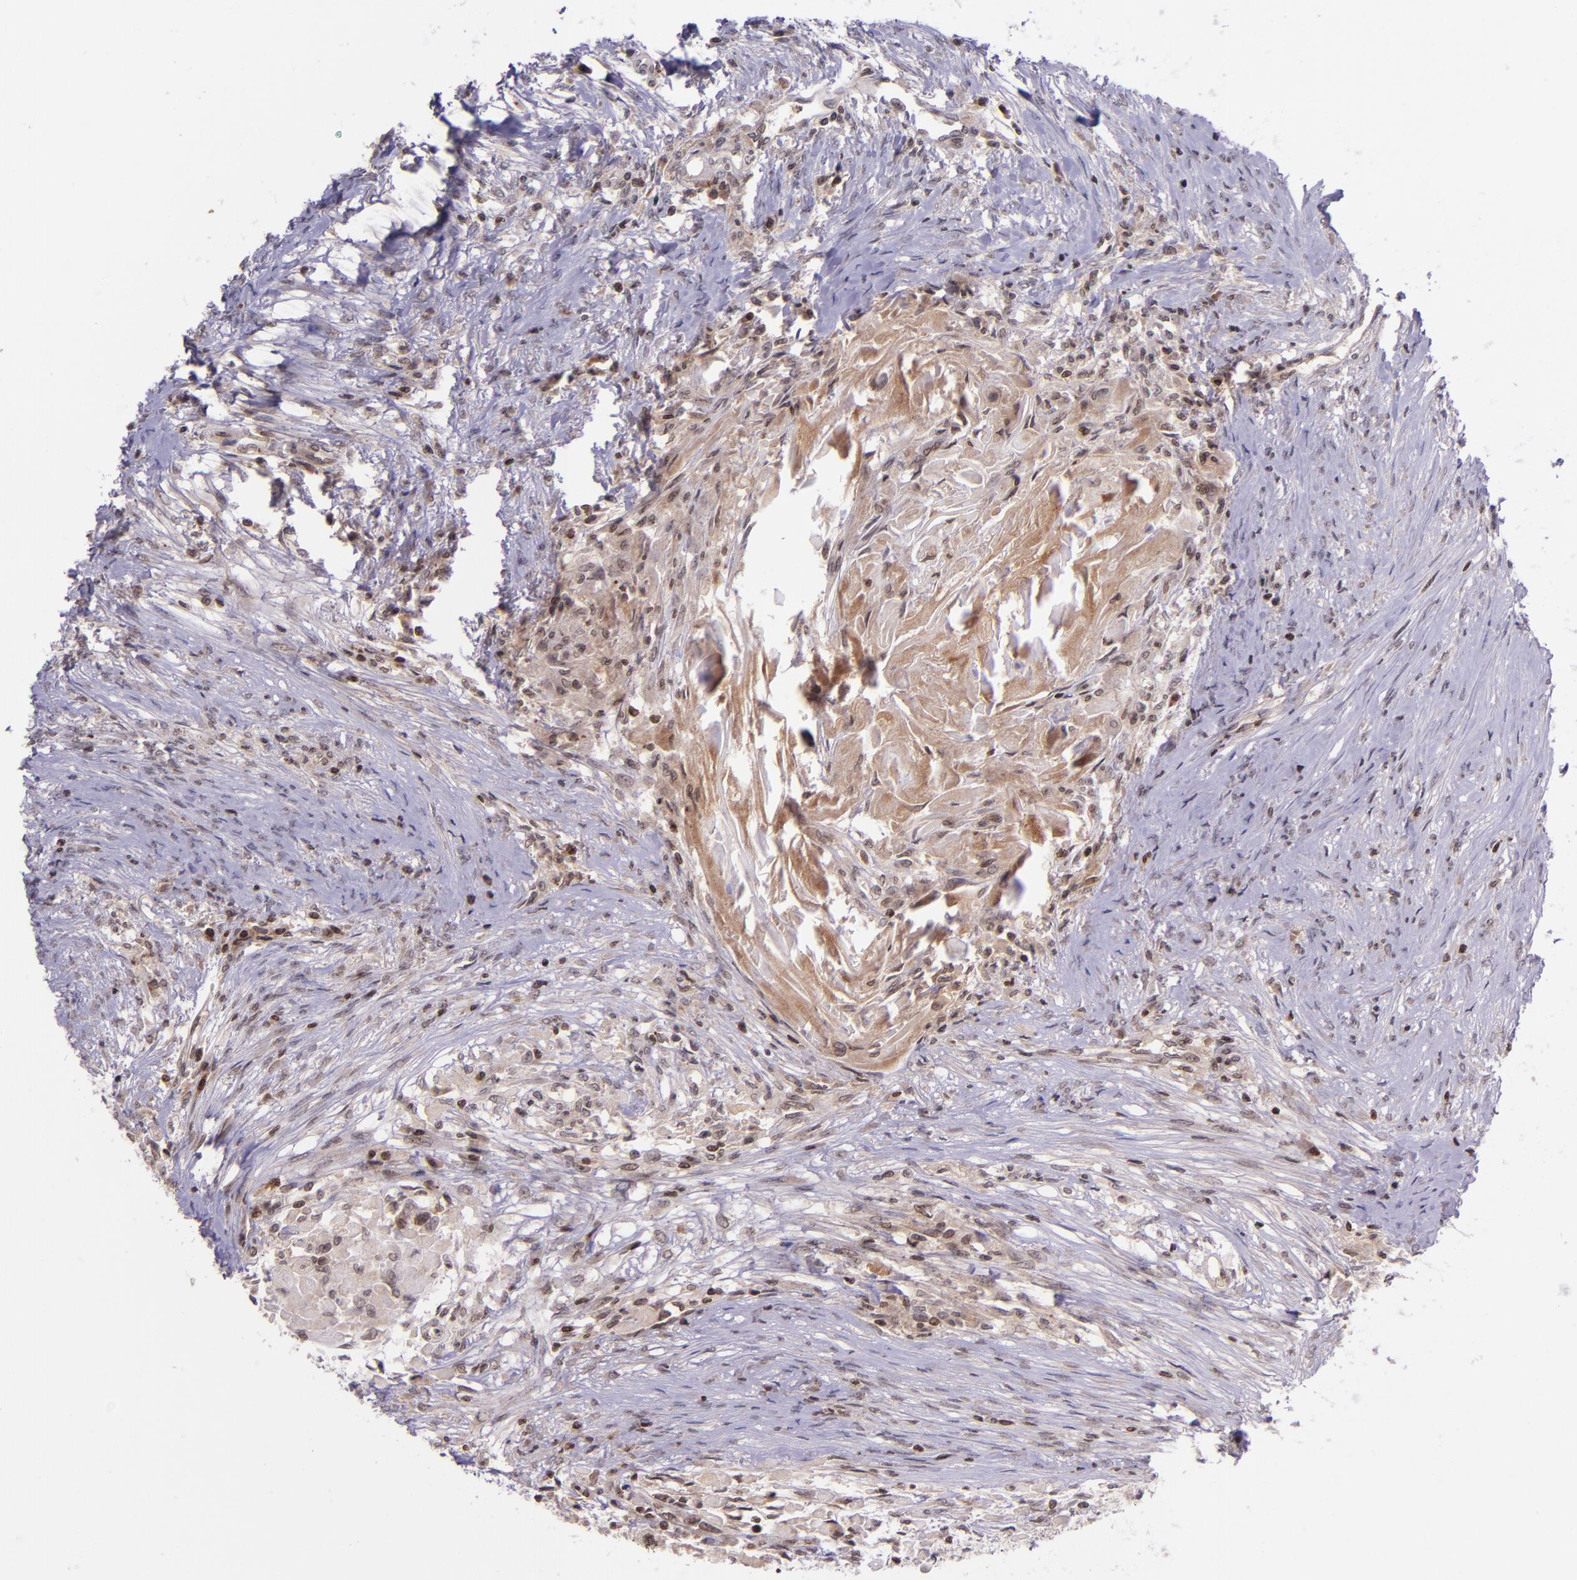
{"staining": {"intensity": "weak", "quantity": ">75%", "location": "cytoplasmic/membranous"}, "tissue": "head and neck cancer", "cell_type": "Tumor cells", "image_type": "cancer", "snomed": [{"axis": "morphology", "description": "Squamous cell carcinoma, NOS"}, {"axis": "topography", "description": "Head-Neck"}], "caption": "Head and neck squamous cell carcinoma stained with DAB IHC reveals low levels of weak cytoplasmic/membranous staining in about >75% of tumor cells. (IHC, brightfield microscopy, high magnification).", "gene": "SELL", "patient": {"sex": "male", "age": 64}}